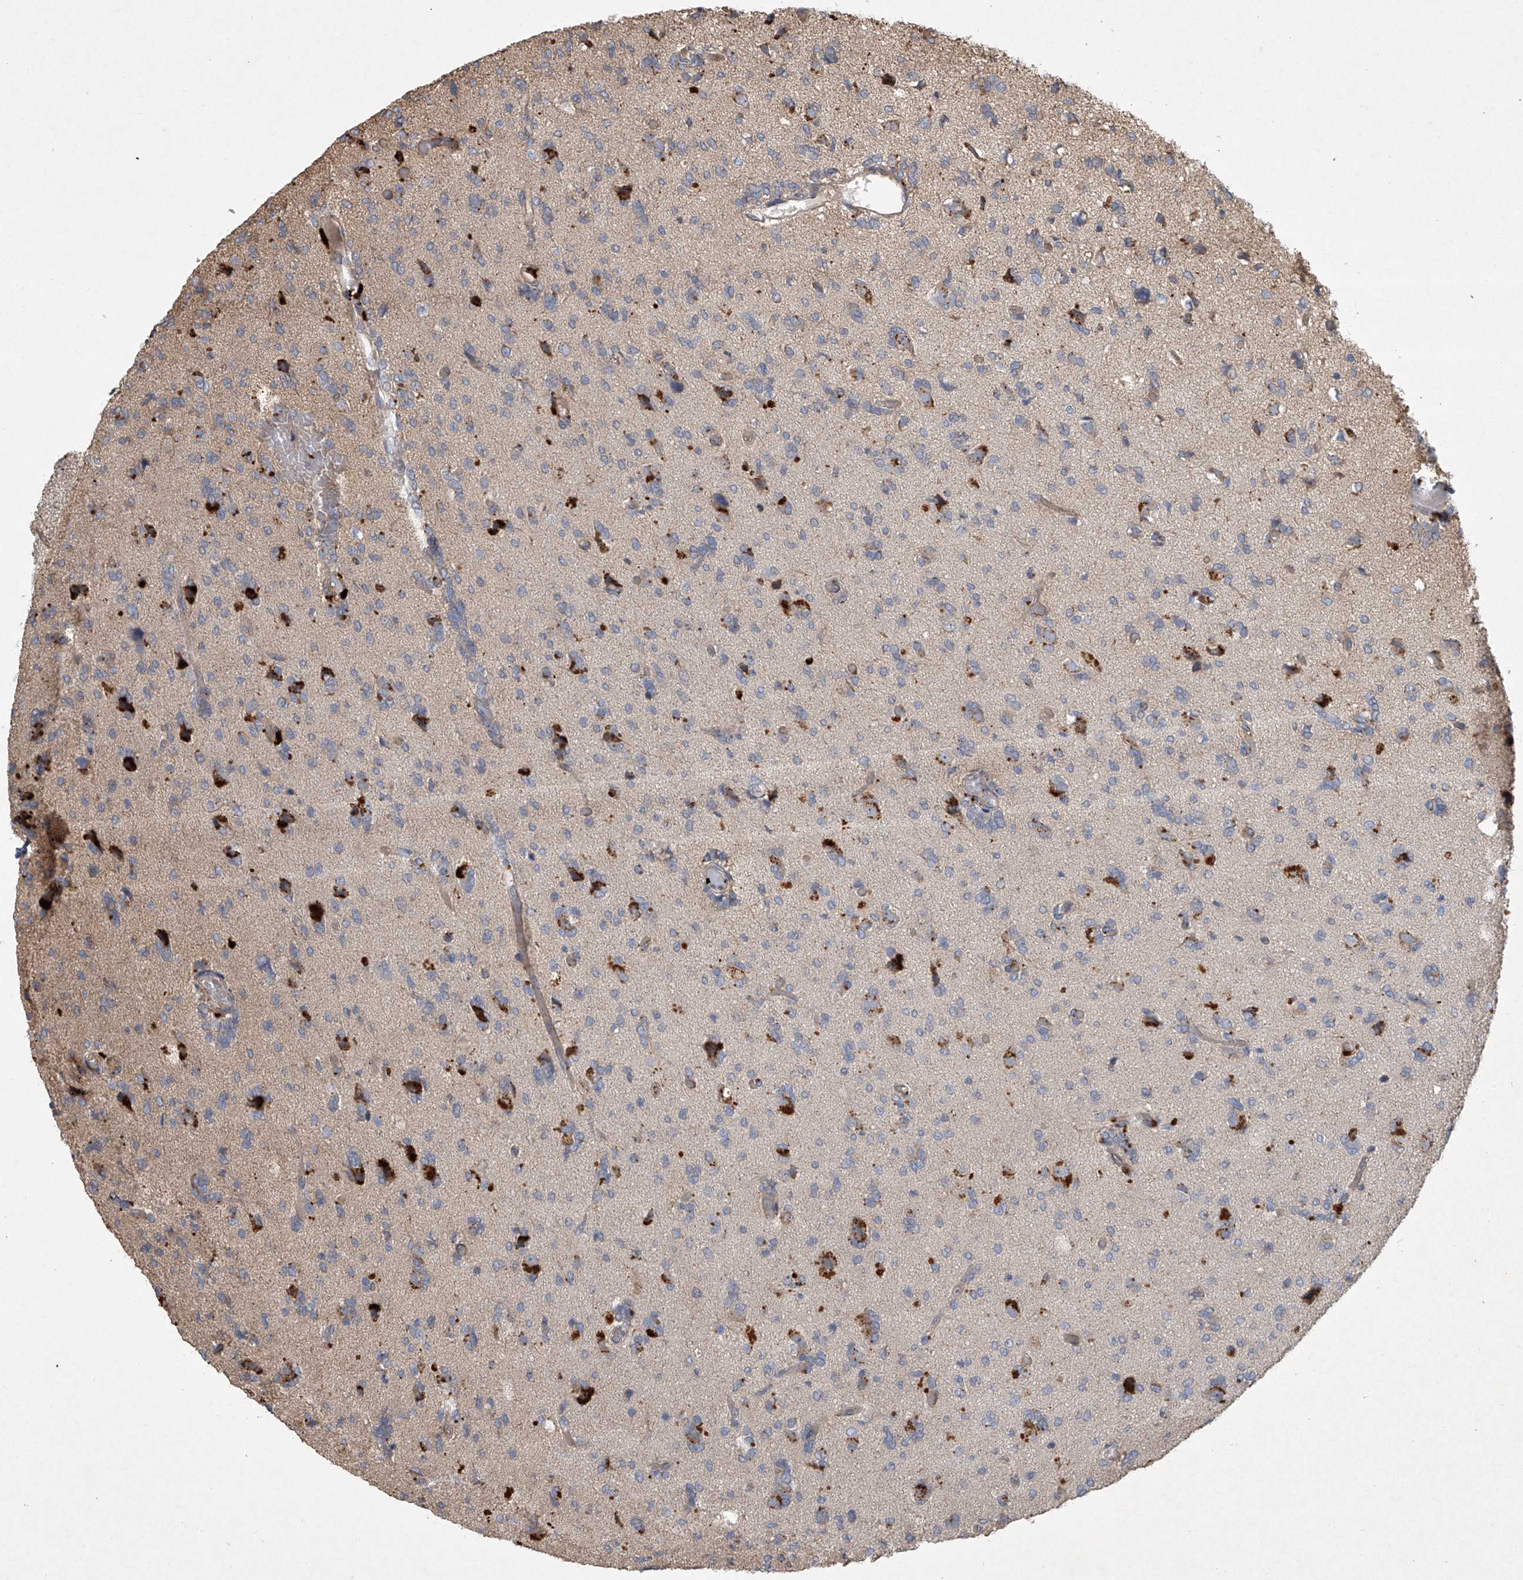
{"staining": {"intensity": "negative", "quantity": "none", "location": "none"}, "tissue": "glioma", "cell_type": "Tumor cells", "image_type": "cancer", "snomed": [{"axis": "morphology", "description": "Glioma, malignant, High grade"}, {"axis": "topography", "description": "Brain"}], "caption": "A micrograph of human high-grade glioma (malignant) is negative for staining in tumor cells. (Stains: DAB (3,3'-diaminobenzidine) IHC with hematoxylin counter stain, Microscopy: brightfield microscopy at high magnification).", "gene": "DOCK9", "patient": {"sex": "female", "age": 59}}